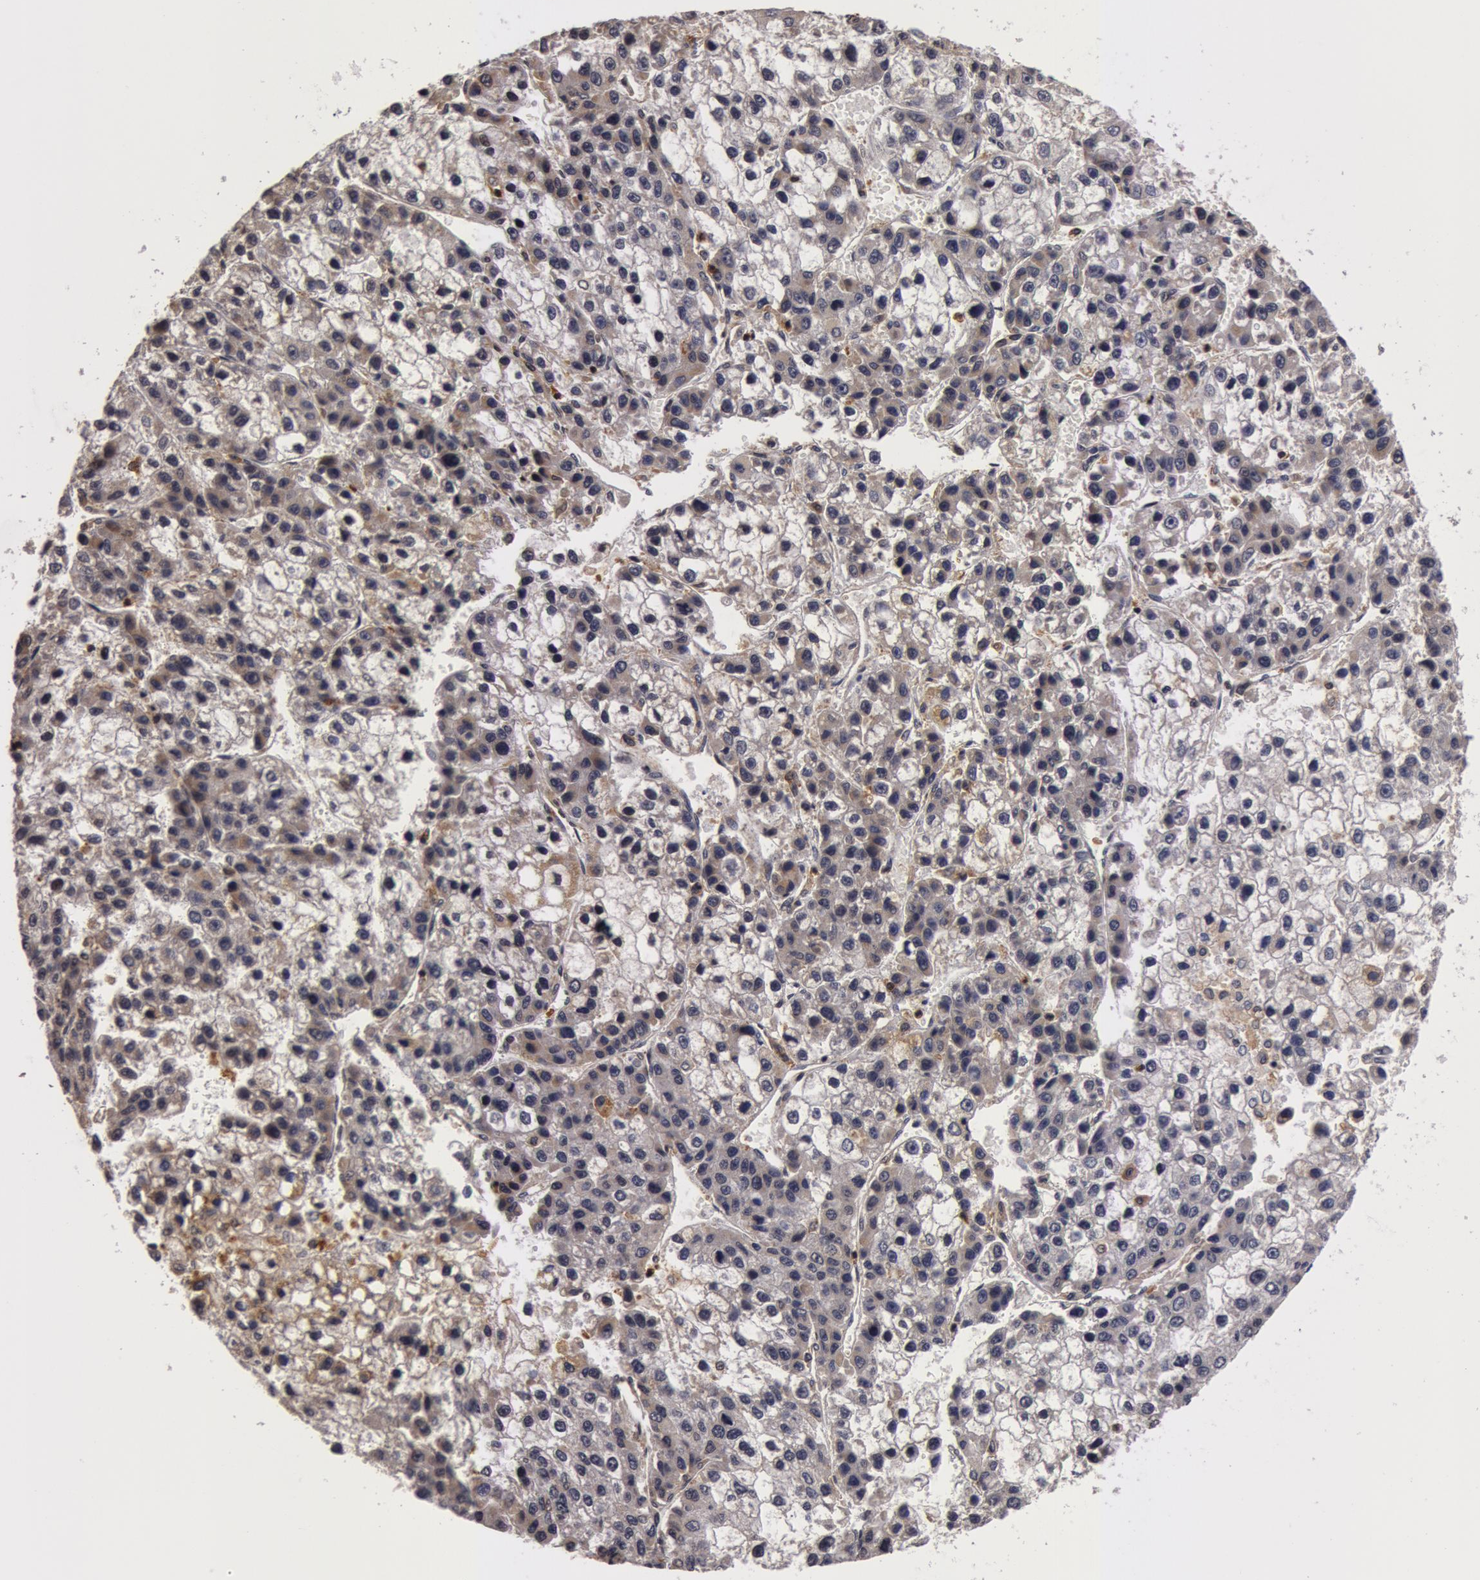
{"staining": {"intensity": "negative", "quantity": "none", "location": "none"}, "tissue": "liver cancer", "cell_type": "Tumor cells", "image_type": "cancer", "snomed": [{"axis": "morphology", "description": "Carcinoma, Hepatocellular, NOS"}, {"axis": "topography", "description": "Liver"}], "caption": "There is no significant expression in tumor cells of liver cancer.", "gene": "ZNF350", "patient": {"sex": "female", "age": 66}}